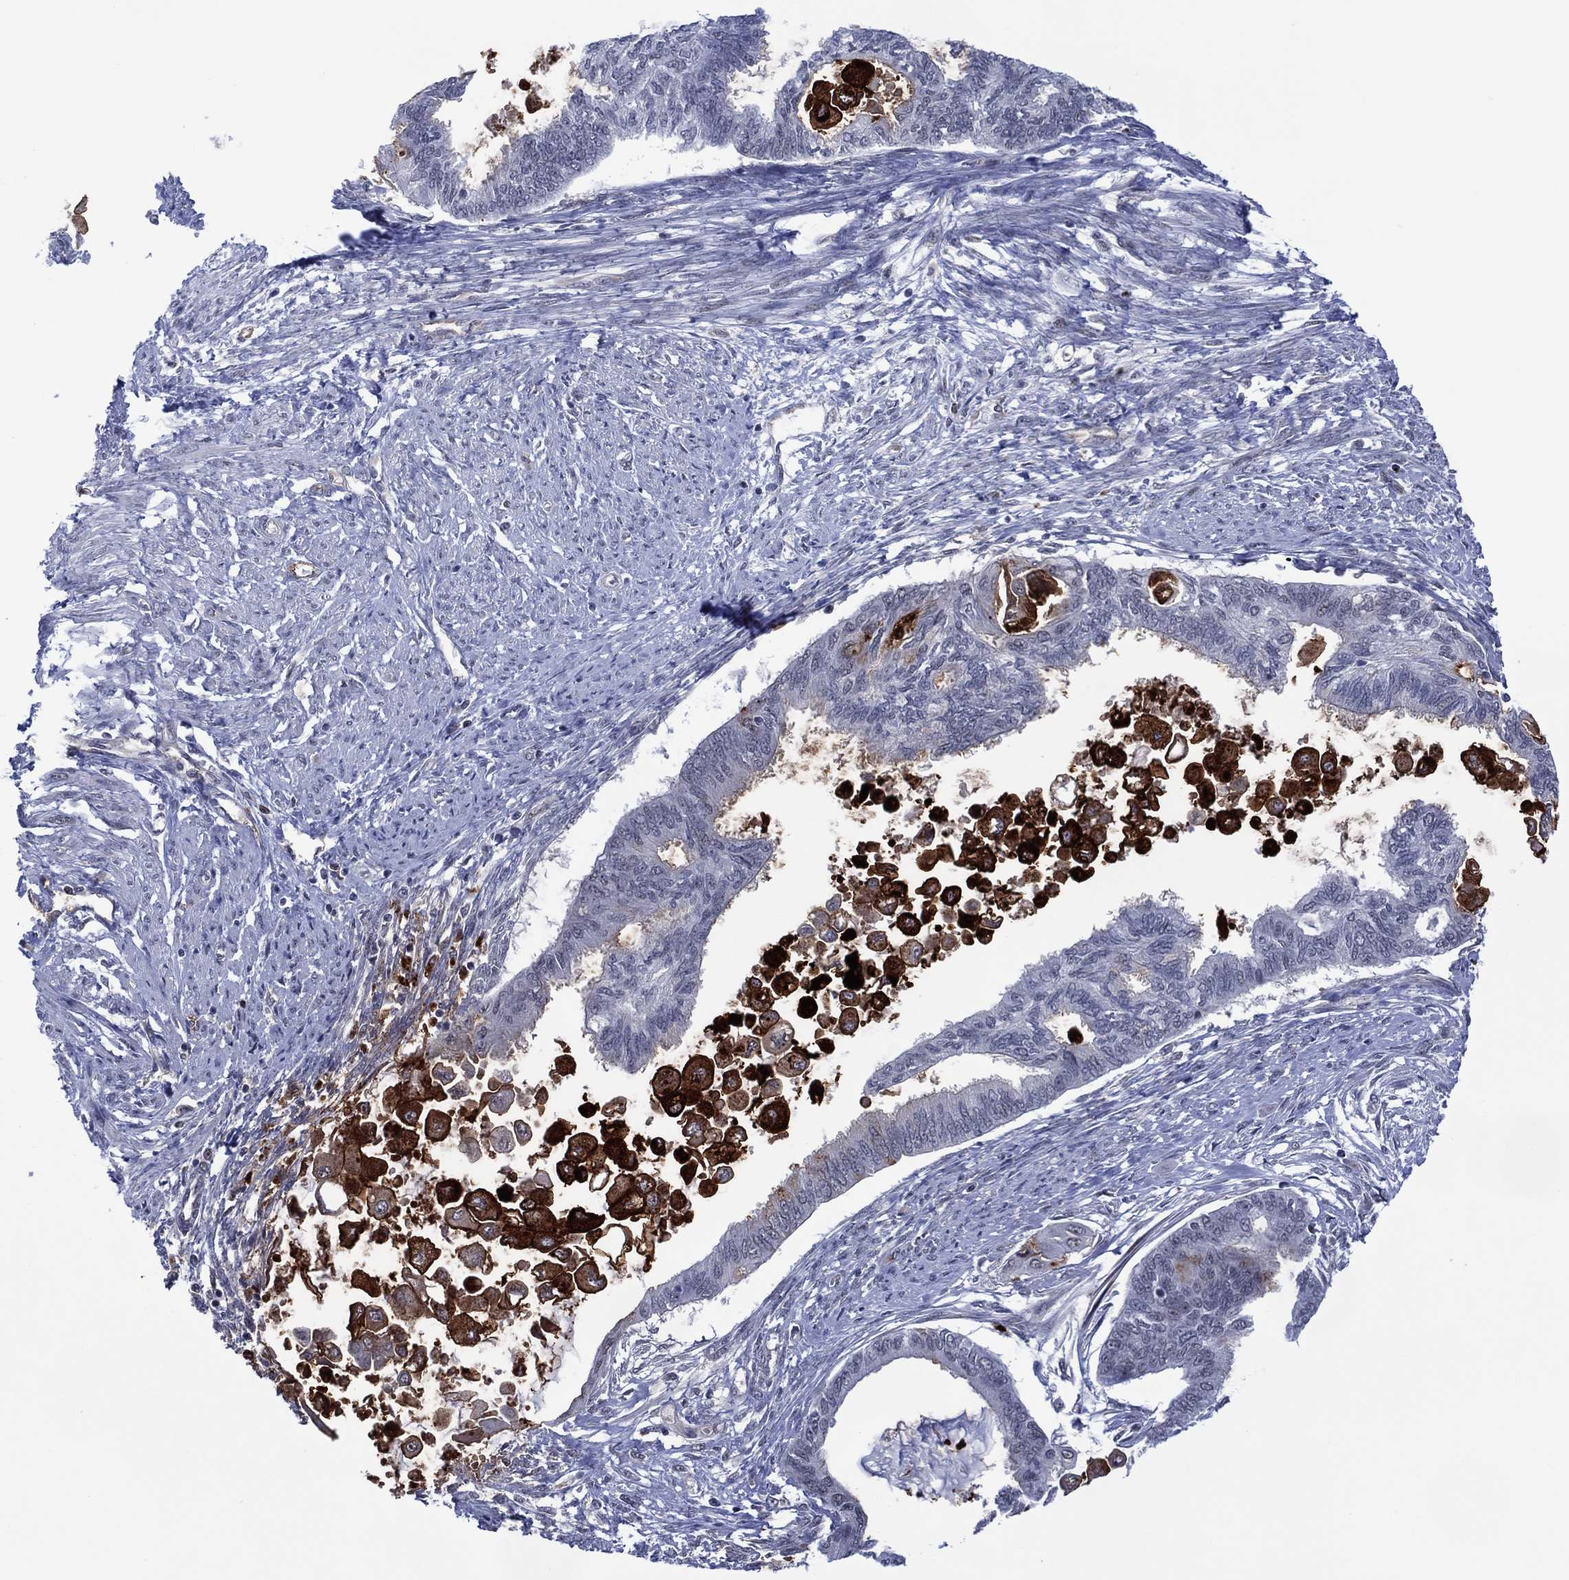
{"staining": {"intensity": "negative", "quantity": "none", "location": "none"}, "tissue": "endometrial cancer", "cell_type": "Tumor cells", "image_type": "cancer", "snomed": [{"axis": "morphology", "description": "Adenocarcinoma, NOS"}, {"axis": "topography", "description": "Endometrium"}], "caption": "Photomicrograph shows no protein positivity in tumor cells of adenocarcinoma (endometrial) tissue.", "gene": "DPP4", "patient": {"sex": "female", "age": 86}}